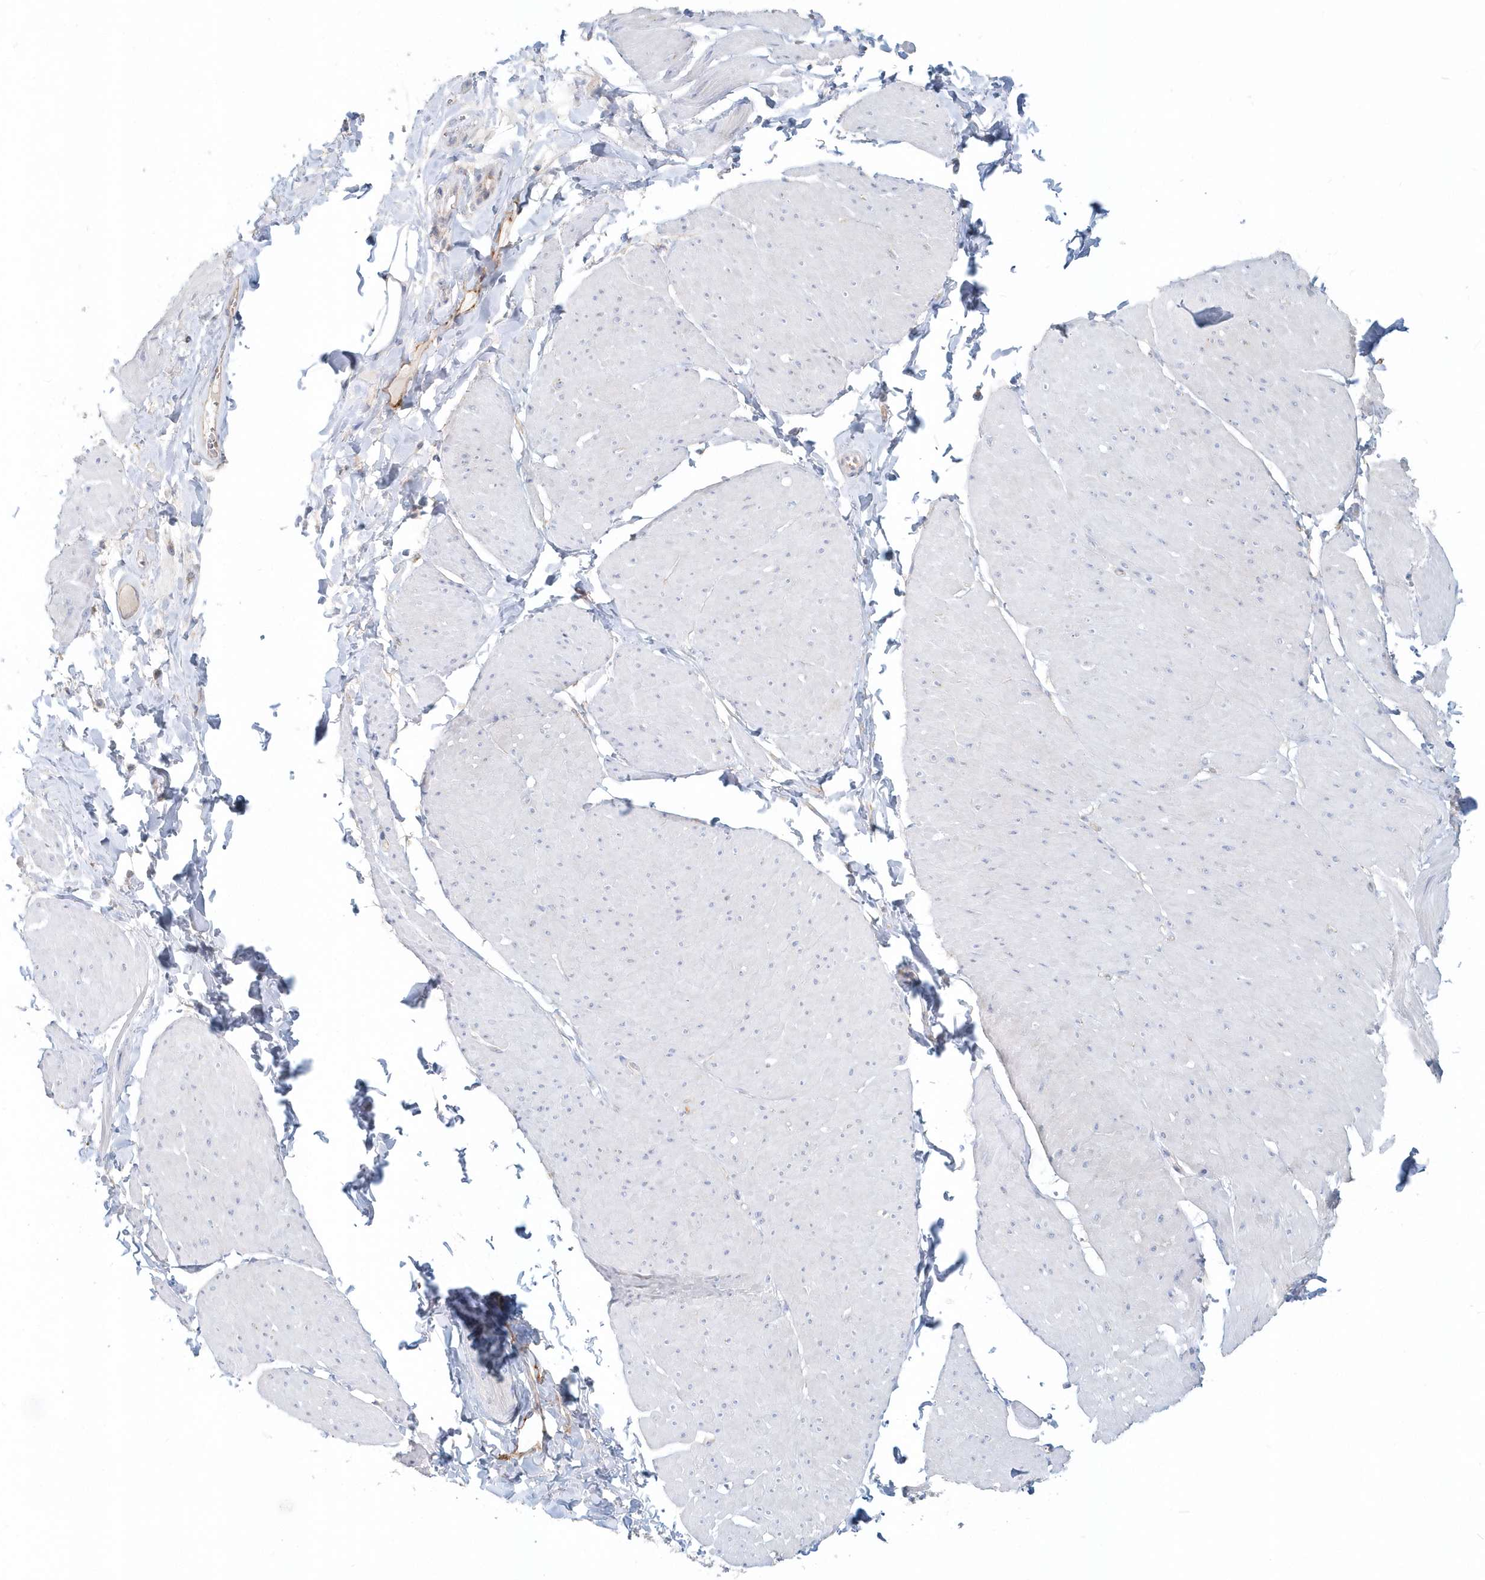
{"staining": {"intensity": "negative", "quantity": "none", "location": "none"}, "tissue": "smooth muscle", "cell_type": "Smooth muscle cells", "image_type": "normal", "snomed": [{"axis": "morphology", "description": "Urothelial carcinoma, High grade"}, {"axis": "topography", "description": "Urinary bladder"}], "caption": "An immunohistochemistry micrograph of benign smooth muscle is shown. There is no staining in smooth muscle cells of smooth muscle. Nuclei are stained in blue.", "gene": "MMRN1", "patient": {"sex": "male", "age": 46}}